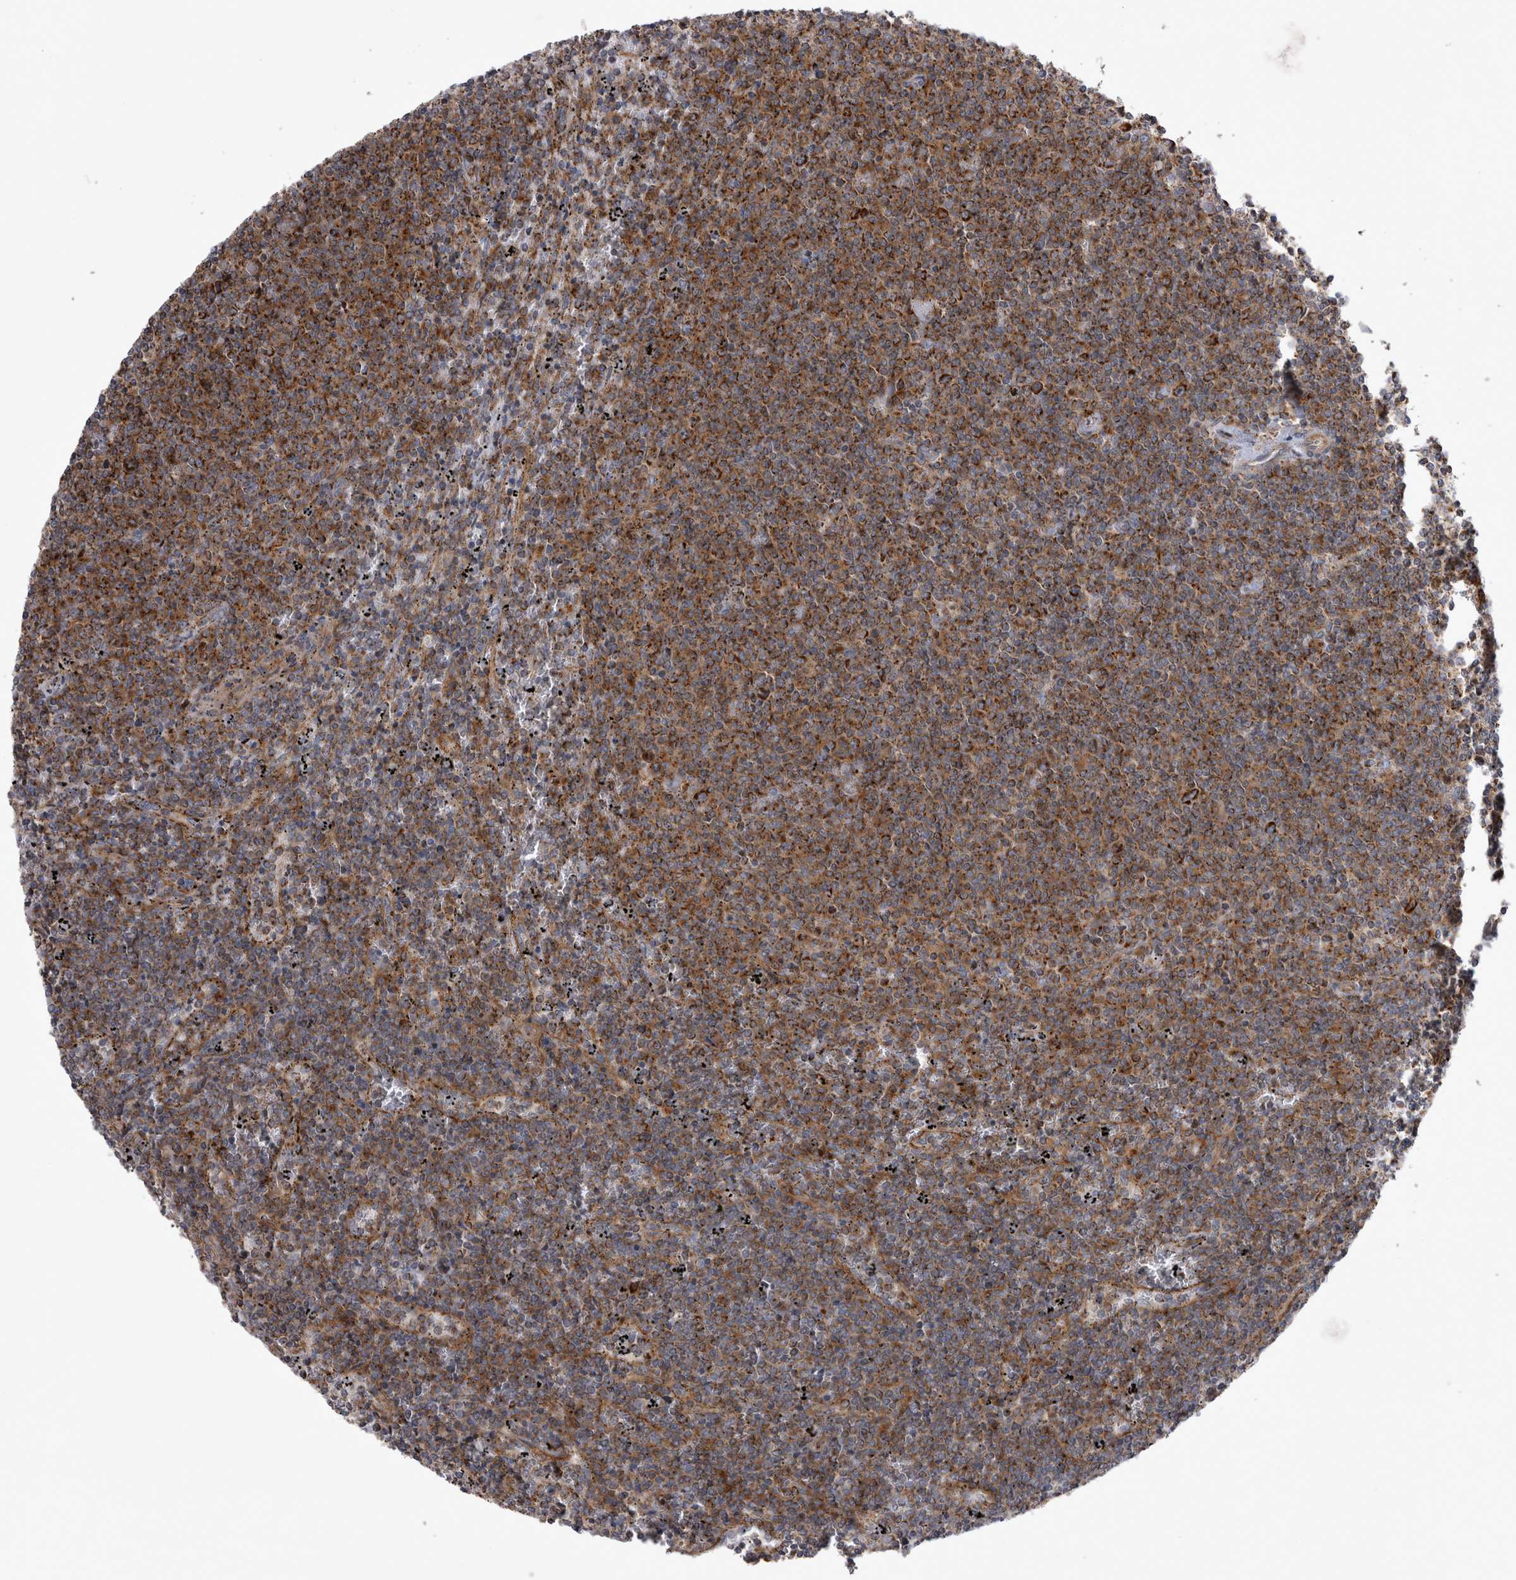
{"staining": {"intensity": "strong", "quantity": ">75%", "location": "cytoplasmic/membranous"}, "tissue": "lymphoma", "cell_type": "Tumor cells", "image_type": "cancer", "snomed": [{"axis": "morphology", "description": "Malignant lymphoma, non-Hodgkin's type, Low grade"}, {"axis": "topography", "description": "Spleen"}], "caption": "Protein staining demonstrates strong cytoplasmic/membranous expression in about >75% of tumor cells in lymphoma.", "gene": "TSPOAP1", "patient": {"sex": "female", "age": 50}}